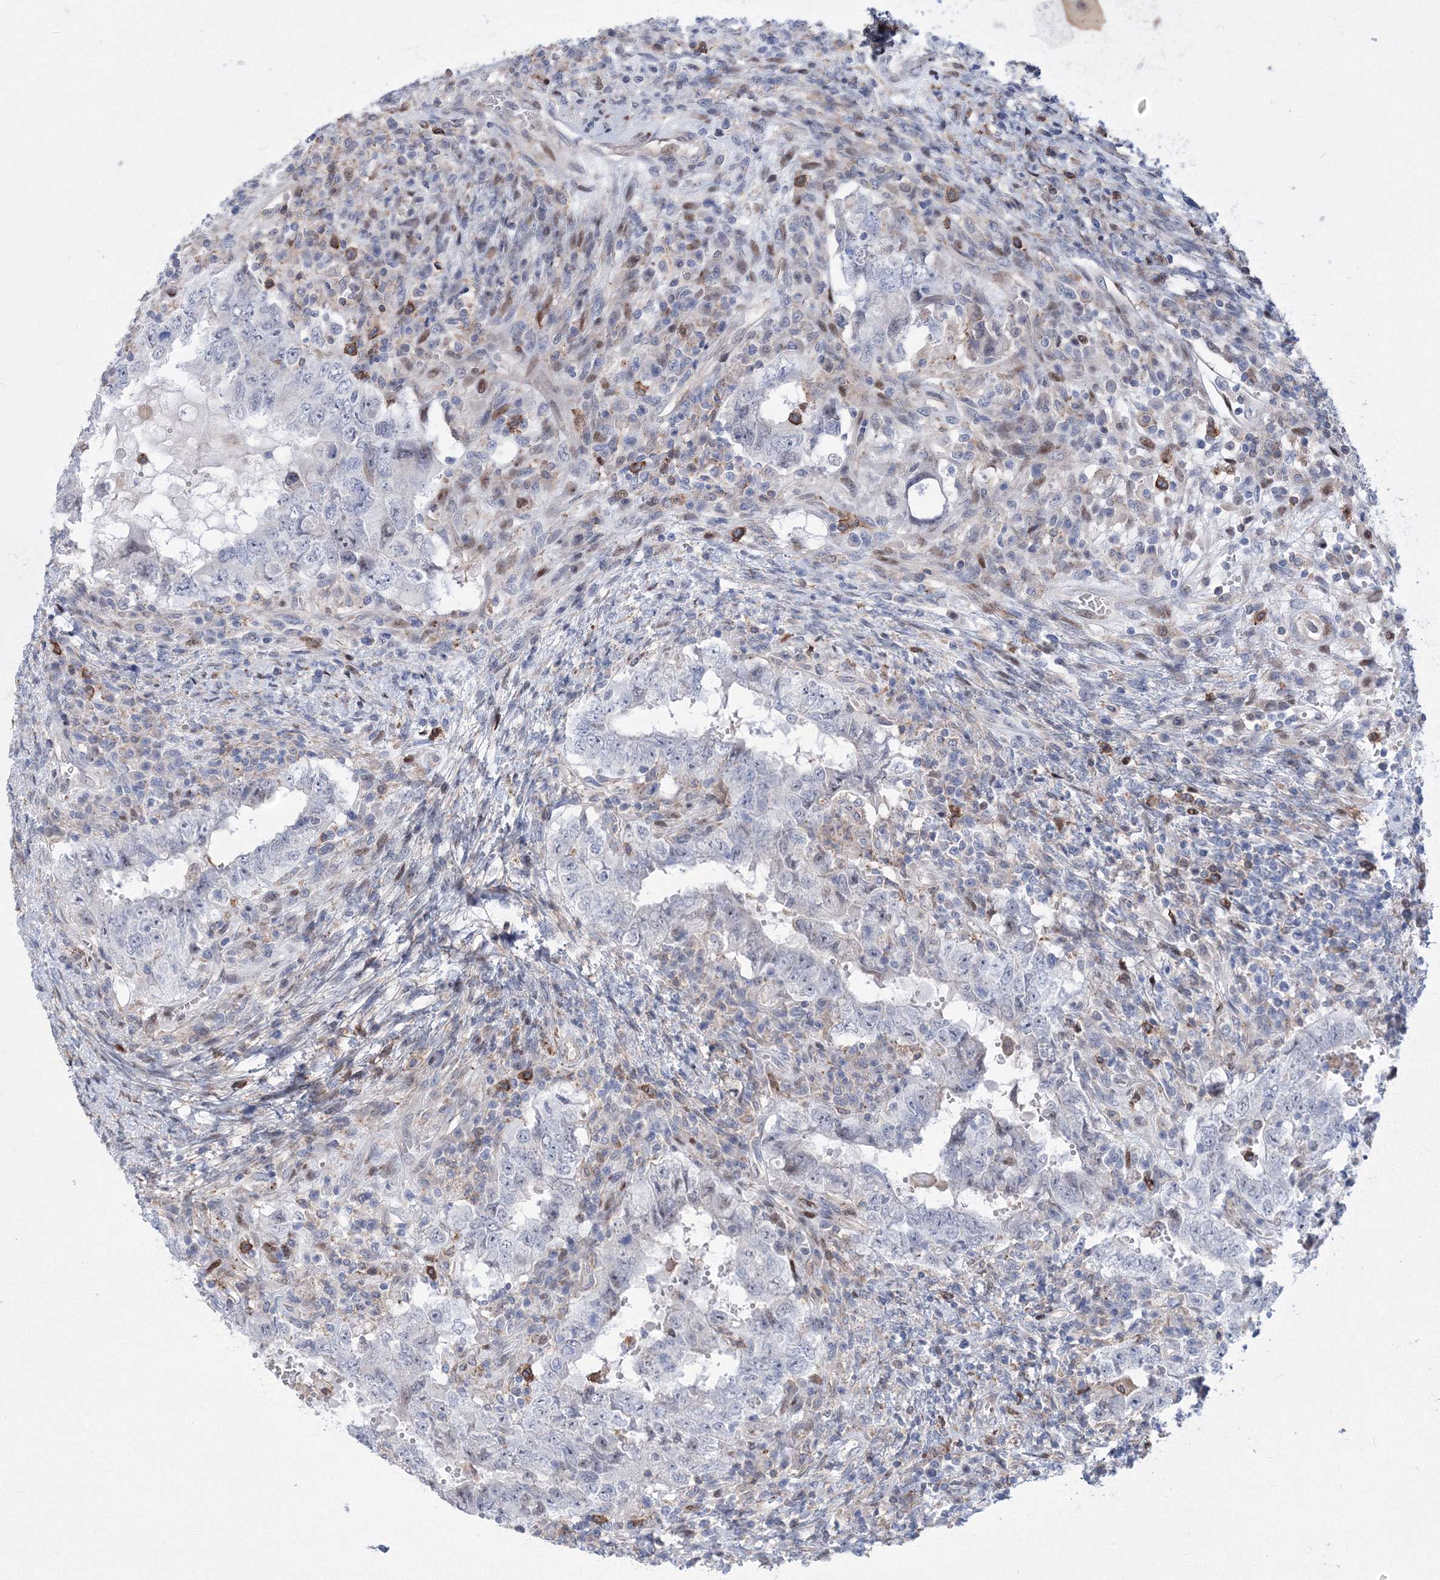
{"staining": {"intensity": "negative", "quantity": "none", "location": "none"}, "tissue": "testis cancer", "cell_type": "Tumor cells", "image_type": "cancer", "snomed": [{"axis": "morphology", "description": "Carcinoma, Embryonal, NOS"}, {"axis": "topography", "description": "Testis"}], "caption": "DAB (3,3'-diaminobenzidine) immunohistochemical staining of testis cancer (embryonal carcinoma) shows no significant staining in tumor cells.", "gene": "RNPEPL1", "patient": {"sex": "male", "age": 26}}